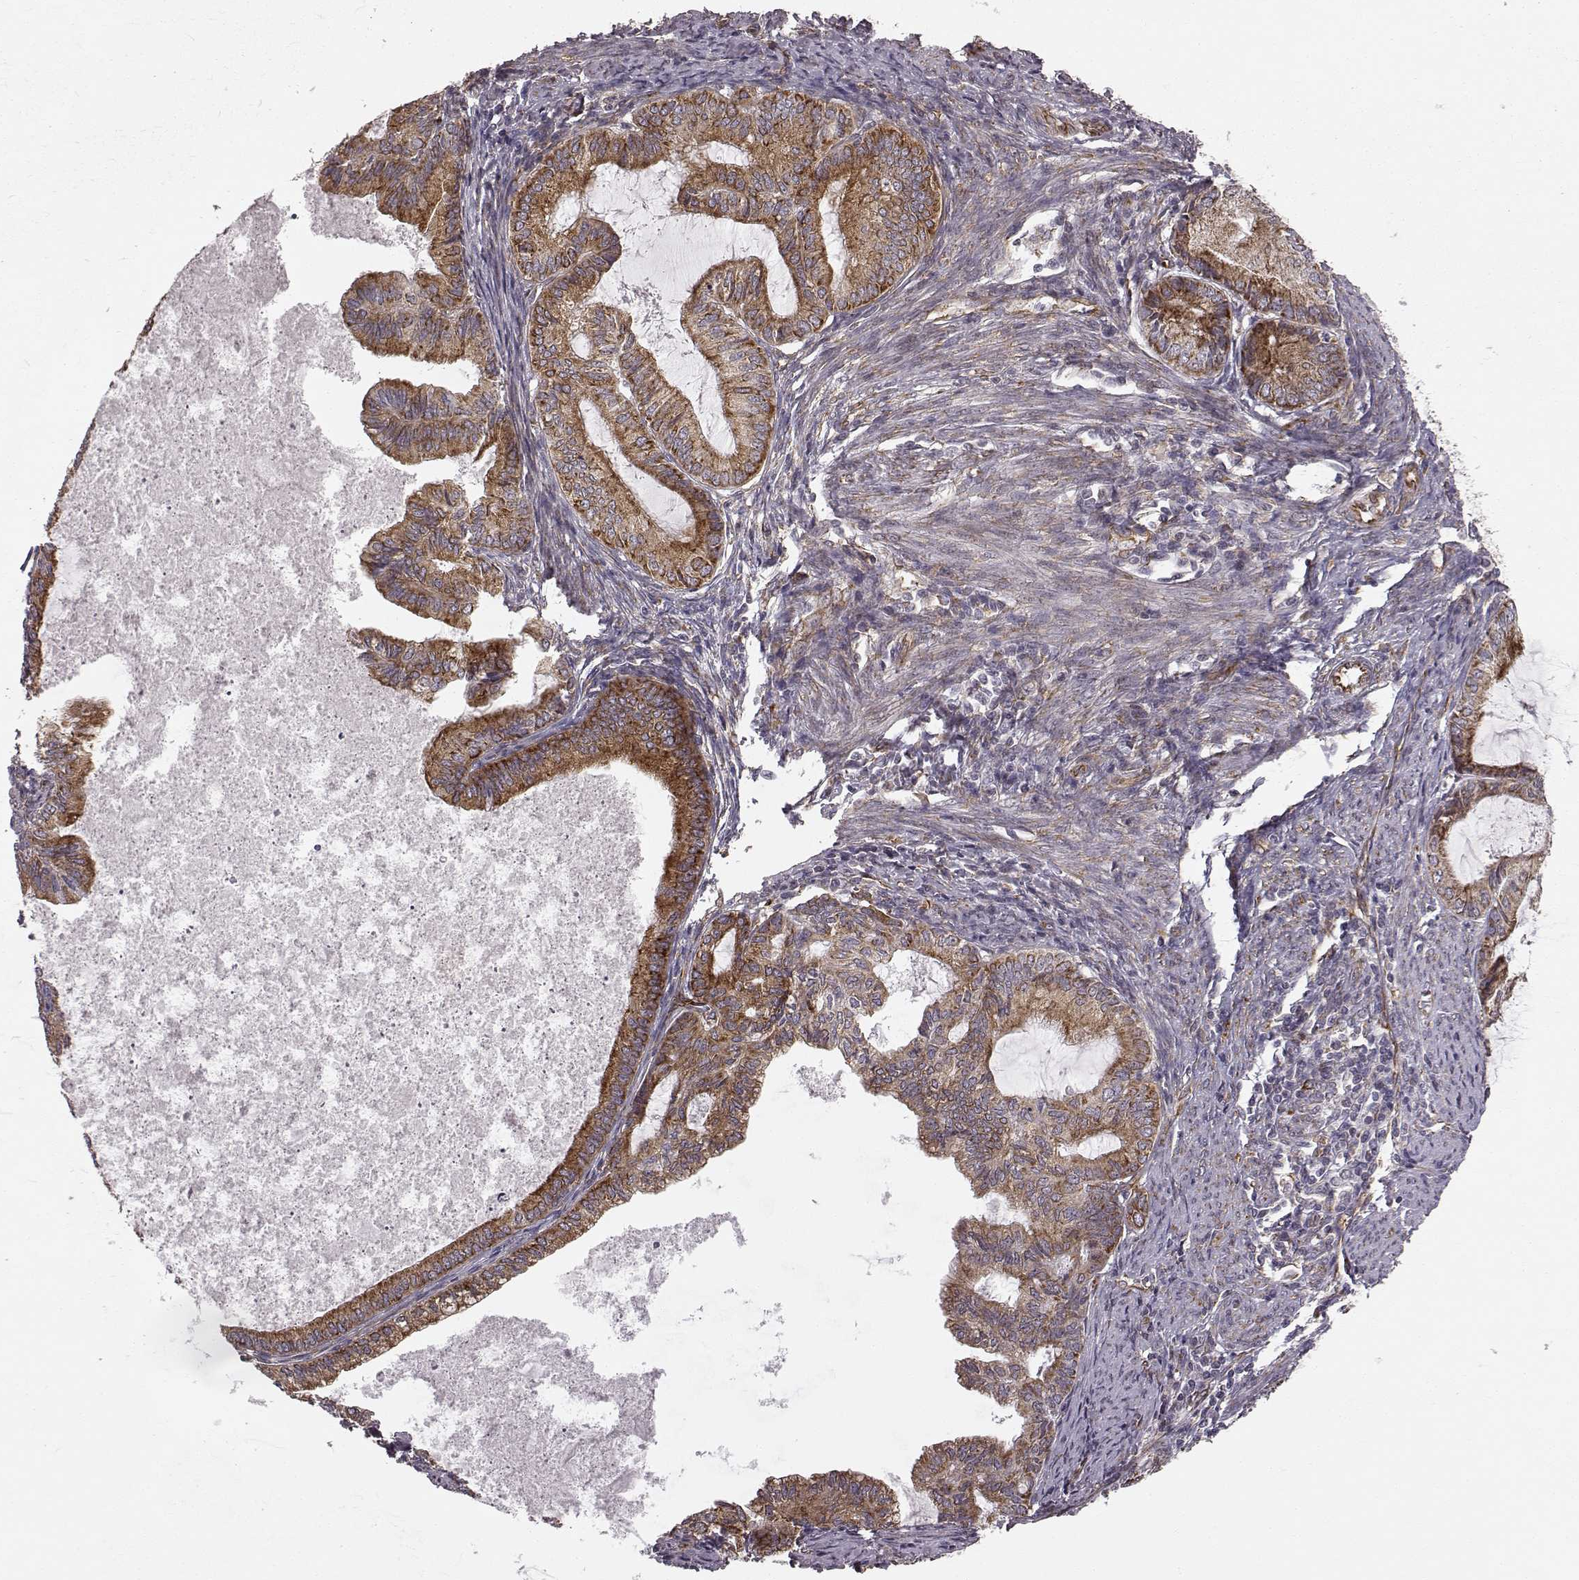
{"staining": {"intensity": "strong", "quantity": "25%-75%", "location": "cytoplasmic/membranous"}, "tissue": "endometrial cancer", "cell_type": "Tumor cells", "image_type": "cancer", "snomed": [{"axis": "morphology", "description": "Adenocarcinoma, NOS"}, {"axis": "topography", "description": "Endometrium"}], "caption": "This is an image of IHC staining of endometrial cancer, which shows strong expression in the cytoplasmic/membranous of tumor cells.", "gene": "TMEM14A", "patient": {"sex": "female", "age": 86}}